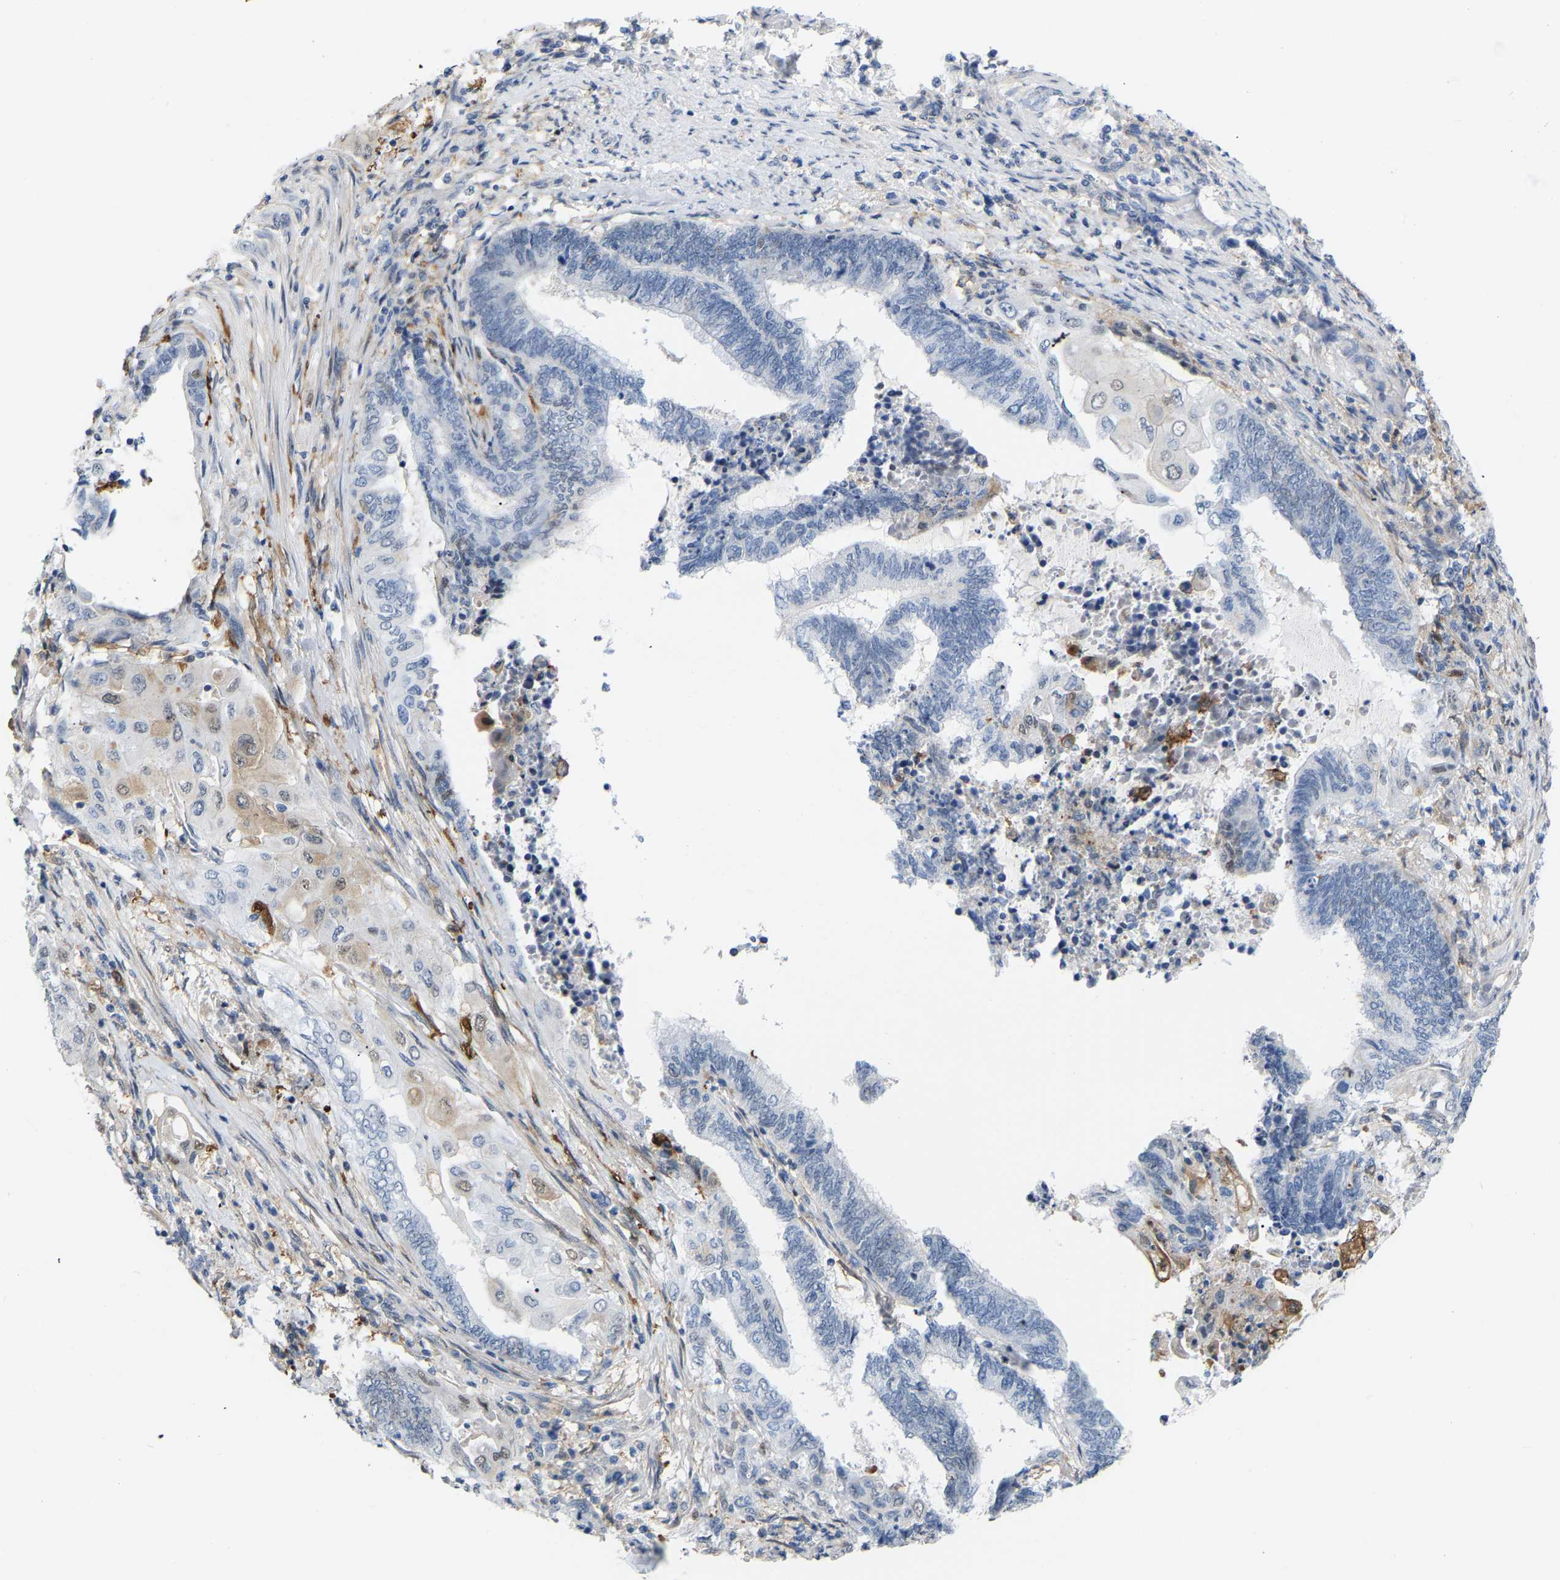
{"staining": {"intensity": "negative", "quantity": "none", "location": "none"}, "tissue": "endometrial cancer", "cell_type": "Tumor cells", "image_type": "cancer", "snomed": [{"axis": "morphology", "description": "Adenocarcinoma, NOS"}, {"axis": "topography", "description": "Uterus"}, {"axis": "topography", "description": "Endometrium"}], "caption": "Tumor cells show no significant protein expression in endometrial cancer (adenocarcinoma).", "gene": "ABTB2", "patient": {"sex": "female", "age": 70}}